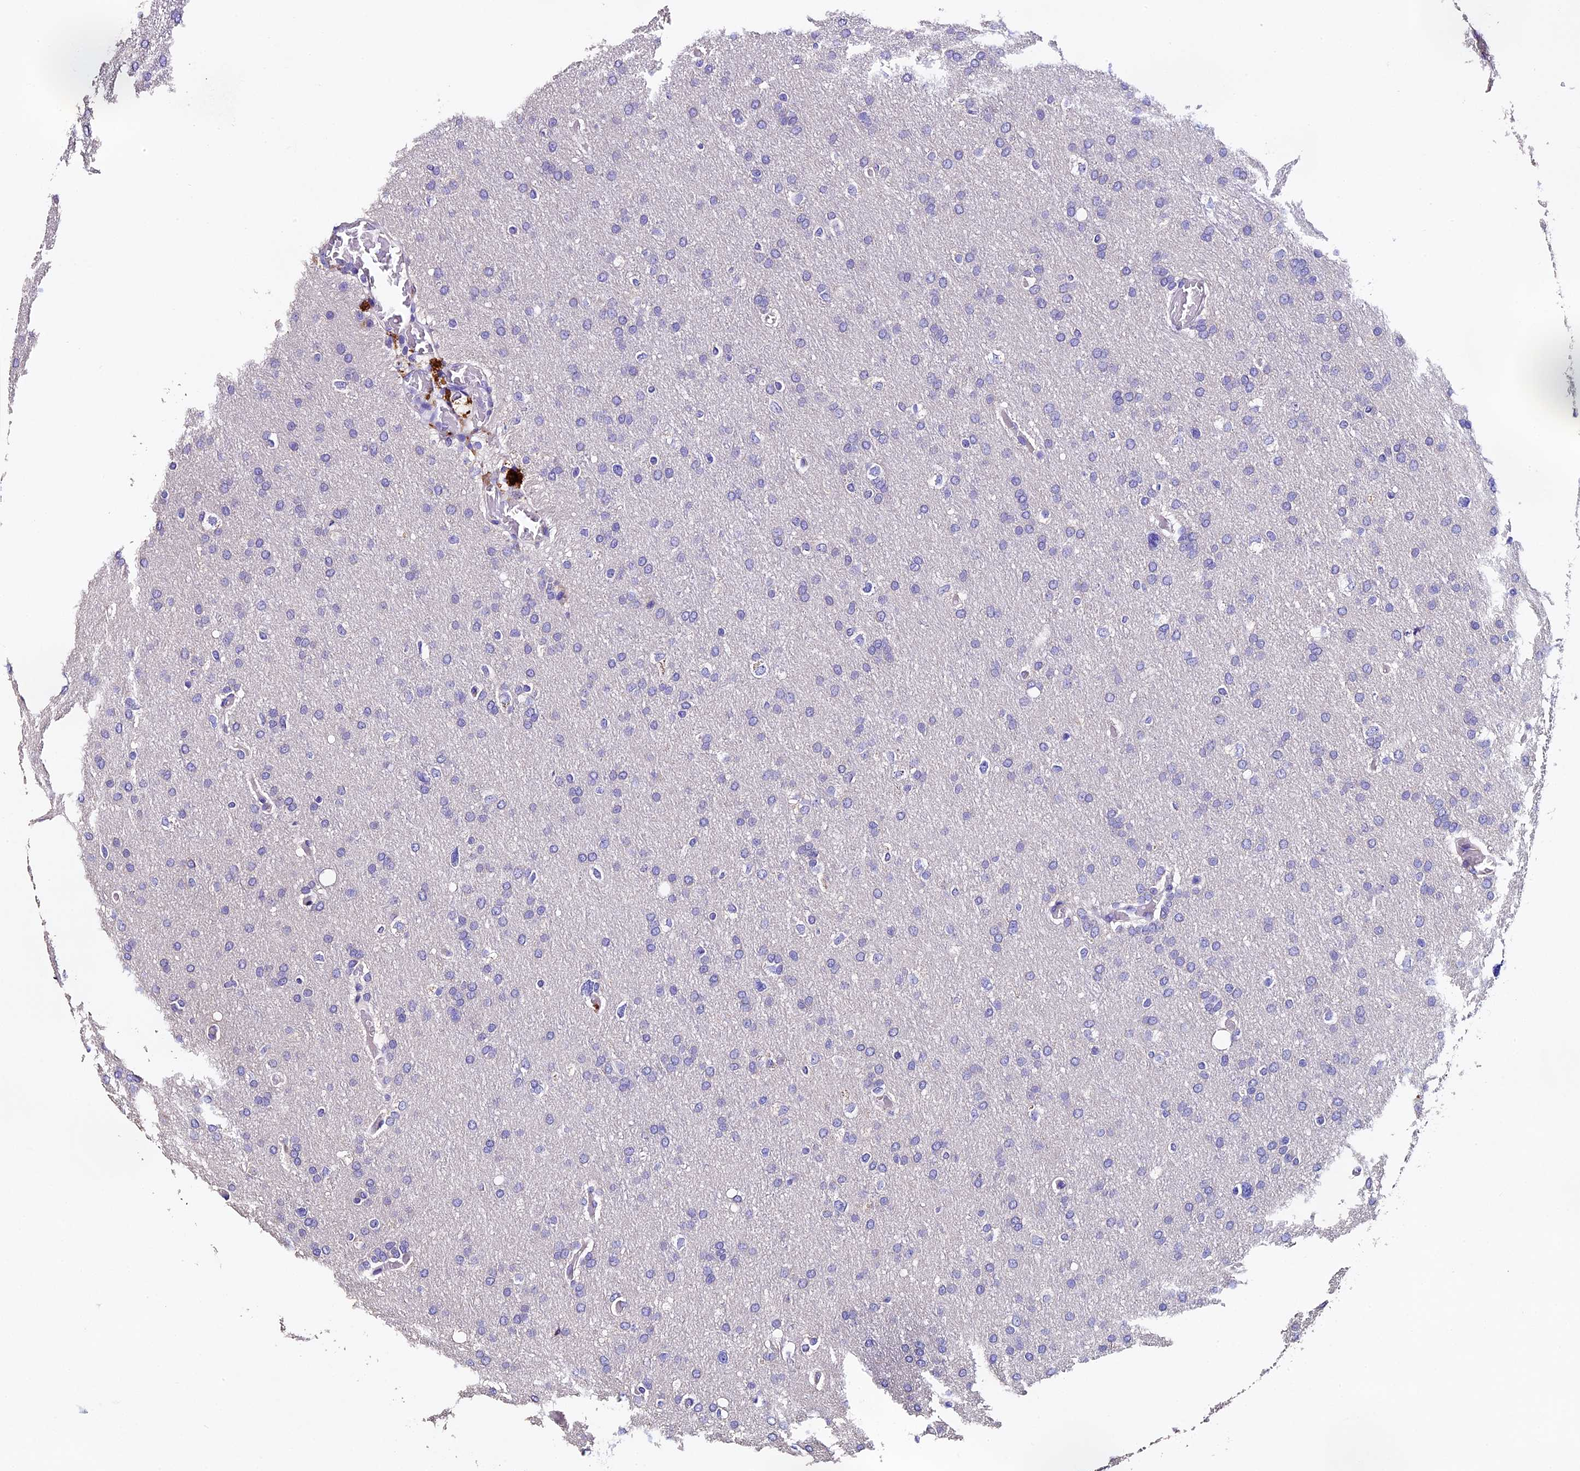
{"staining": {"intensity": "negative", "quantity": "none", "location": "none"}, "tissue": "glioma", "cell_type": "Tumor cells", "image_type": "cancer", "snomed": [{"axis": "morphology", "description": "Glioma, malignant, High grade"}, {"axis": "topography", "description": "Cerebral cortex"}], "caption": "The micrograph shows no significant expression in tumor cells of glioma. (Brightfield microscopy of DAB immunohistochemistry at high magnification).", "gene": "FBXW9", "patient": {"sex": "female", "age": 36}}